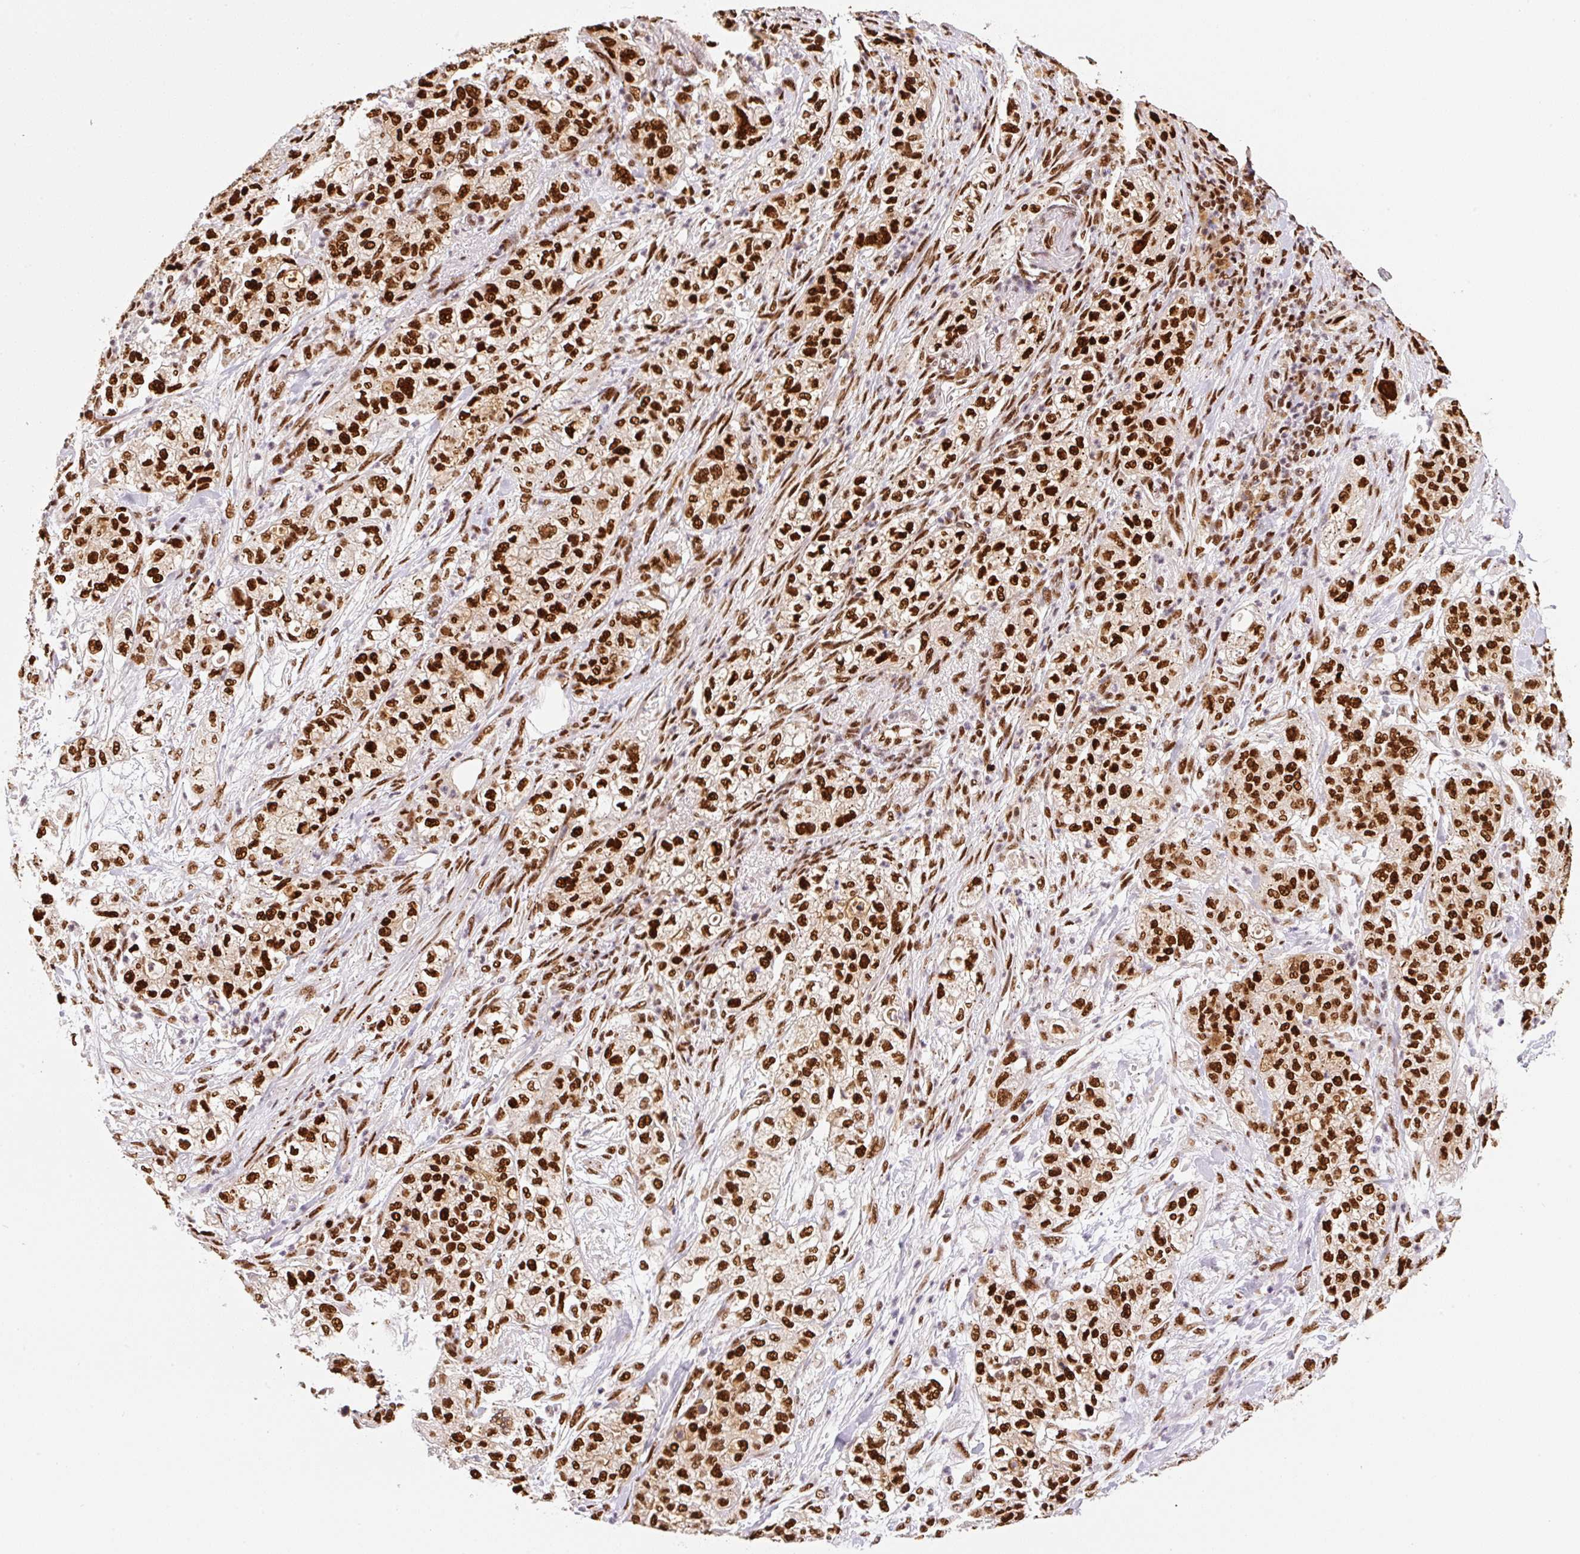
{"staining": {"intensity": "strong", "quantity": ">75%", "location": "nuclear"}, "tissue": "pancreatic cancer", "cell_type": "Tumor cells", "image_type": "cancer", "snomed": [{"axis": "morphology", "description": "Adenocarcinoma, NOS"}, {"axis": "topography", "description": "Pancreas"}], "caption": "The immunohistochemical stain shows strong nuclear staining in tumor cells of adenocarcinoma (pancreatic) tissue.", "gene": "GPR139", "patient": {"sex": "female", "age": 78}}